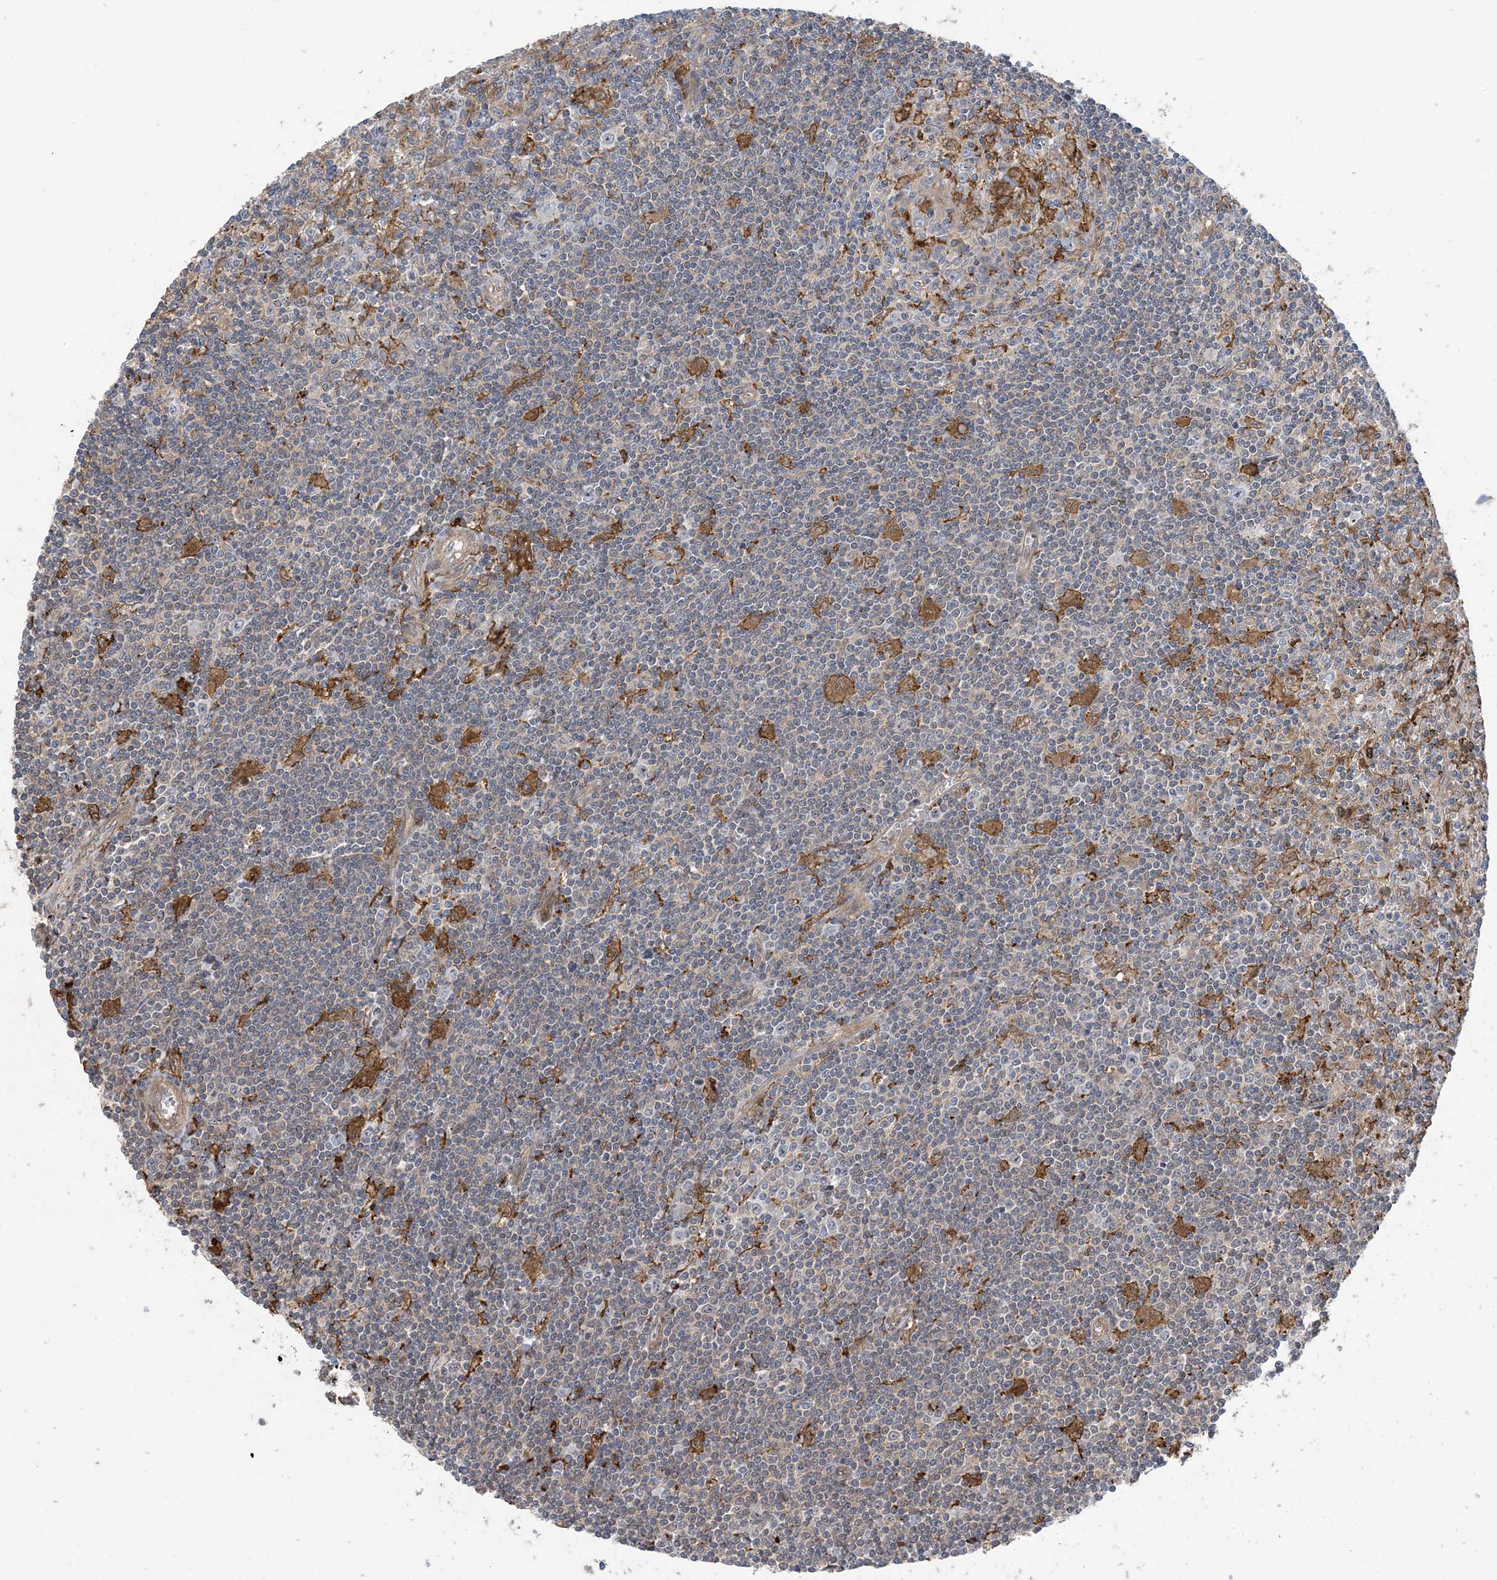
{"staining": {"intensity": "negative", "quantity": "none", "location": "none"}, "tissue": "lymphoma", "cell_type": "Tumor cells", "image_type": "cancer", "snomed": [{"axis": "morphology", "description": "Malignant lymphoma, non-Hodgkin's type, Low grade"}, {"axis": "topography", "description": "Spleen"}], "caption": "A high-resolution photomicrograph shows immunohistochemistry staining of lymphoma, which demonstrates no significant staining in tumor cells. (Brightfield microscopy of DAB (3,3'-diaminobenzidine) immunohistochemistry (IHC) at high magnification).", "gene": "HS1BP3", "patient": {"sex": "male", "age": 76}}